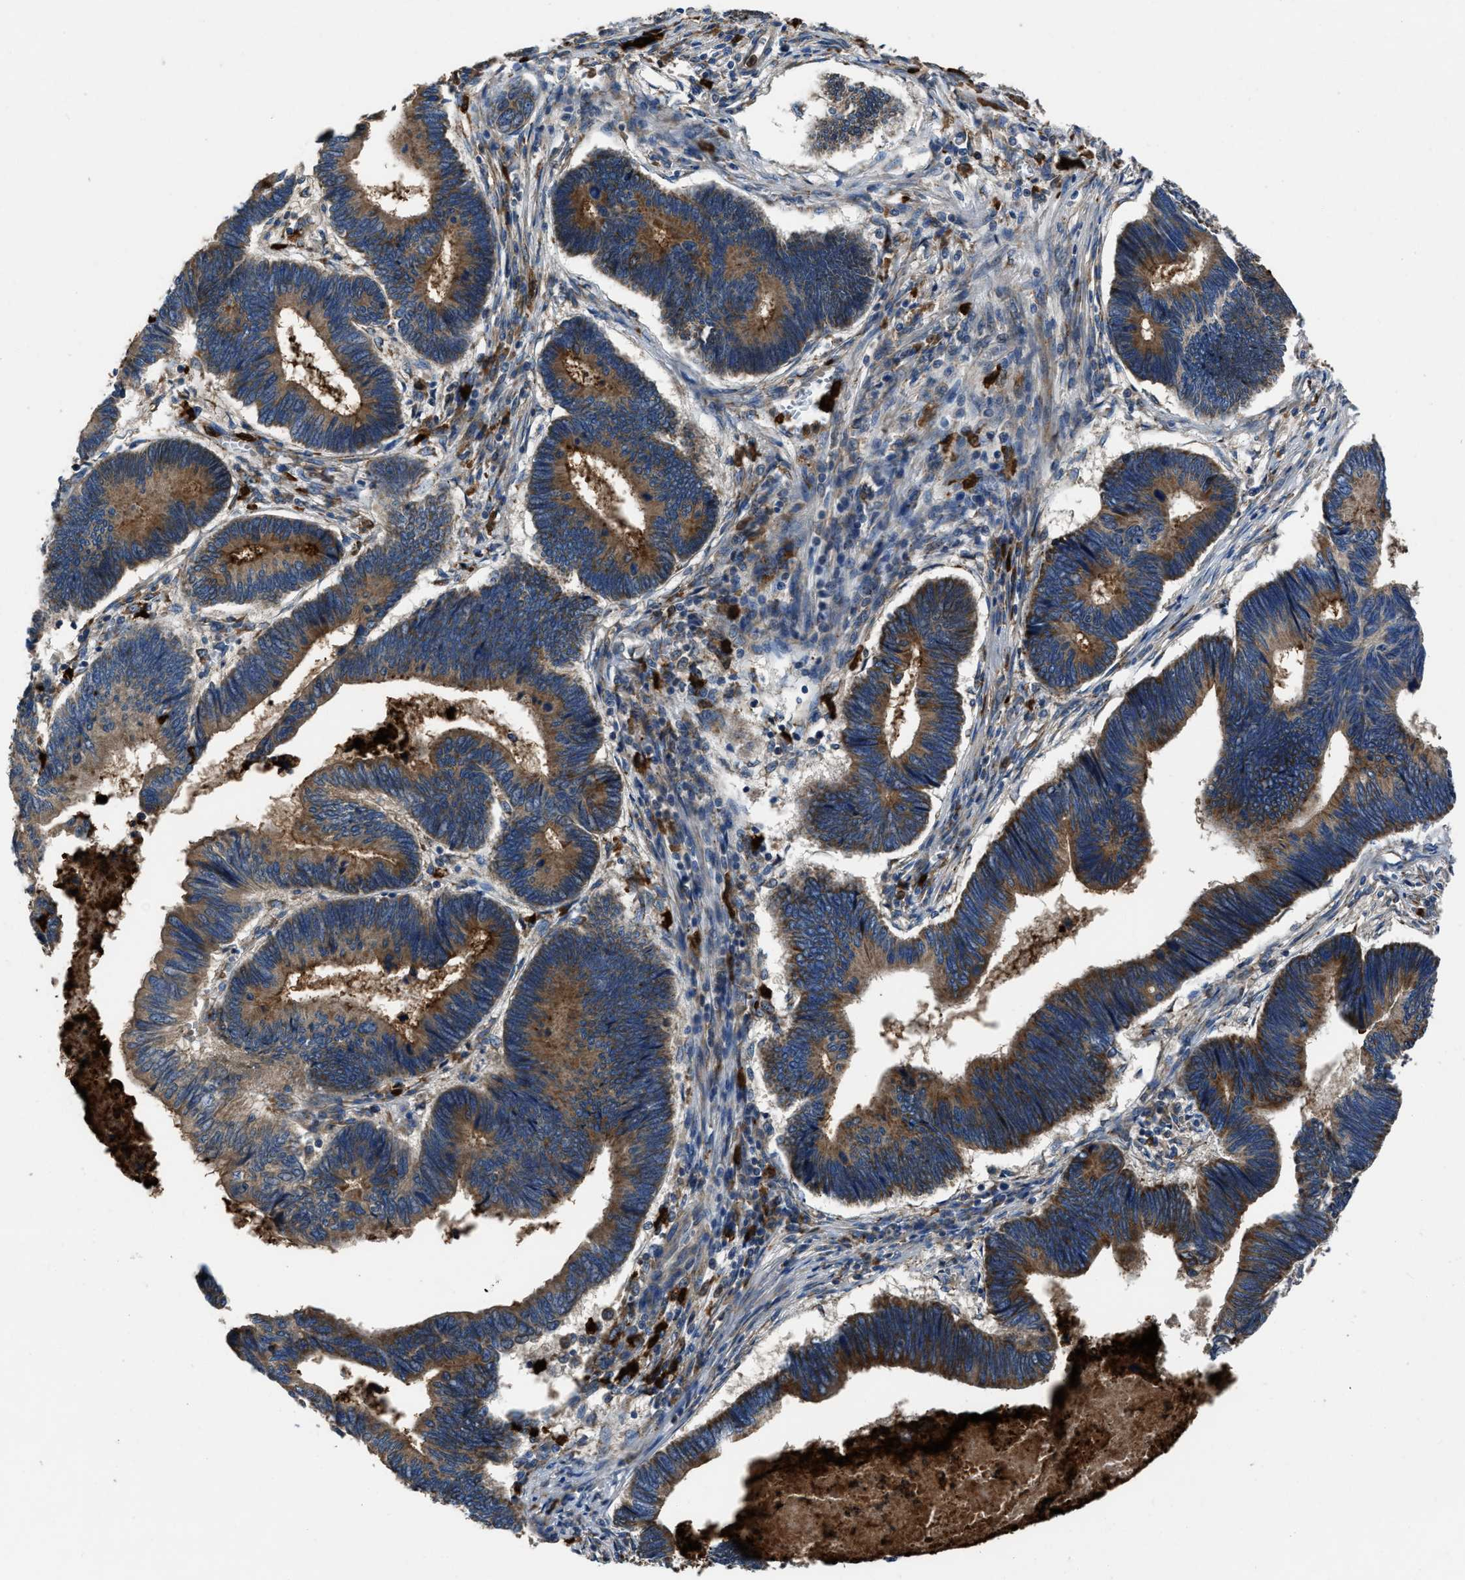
{"staining": {"intensity": "strong", "quantity": ">75%", "location": "cytoplasmic/membranous"}, "tissue": "pancreatic cancer", "cell_type": "Tumor cells", "image_type": "cancer", "snomed": [{"axis": "morphology", "description": "Adenocarcinoma, NOS"}, {"axis": "topography", "description": "Pancreas"}], "caption": "This photomicrograph displays IHC staining of human pancreatic cancer (adenocarcinoma), with high strong cytoplasmic/membranous positivity in approximately >75% of tumor cells.", "gene": "ANGPT1", "patient": {"sex": "female", "age": 70}}